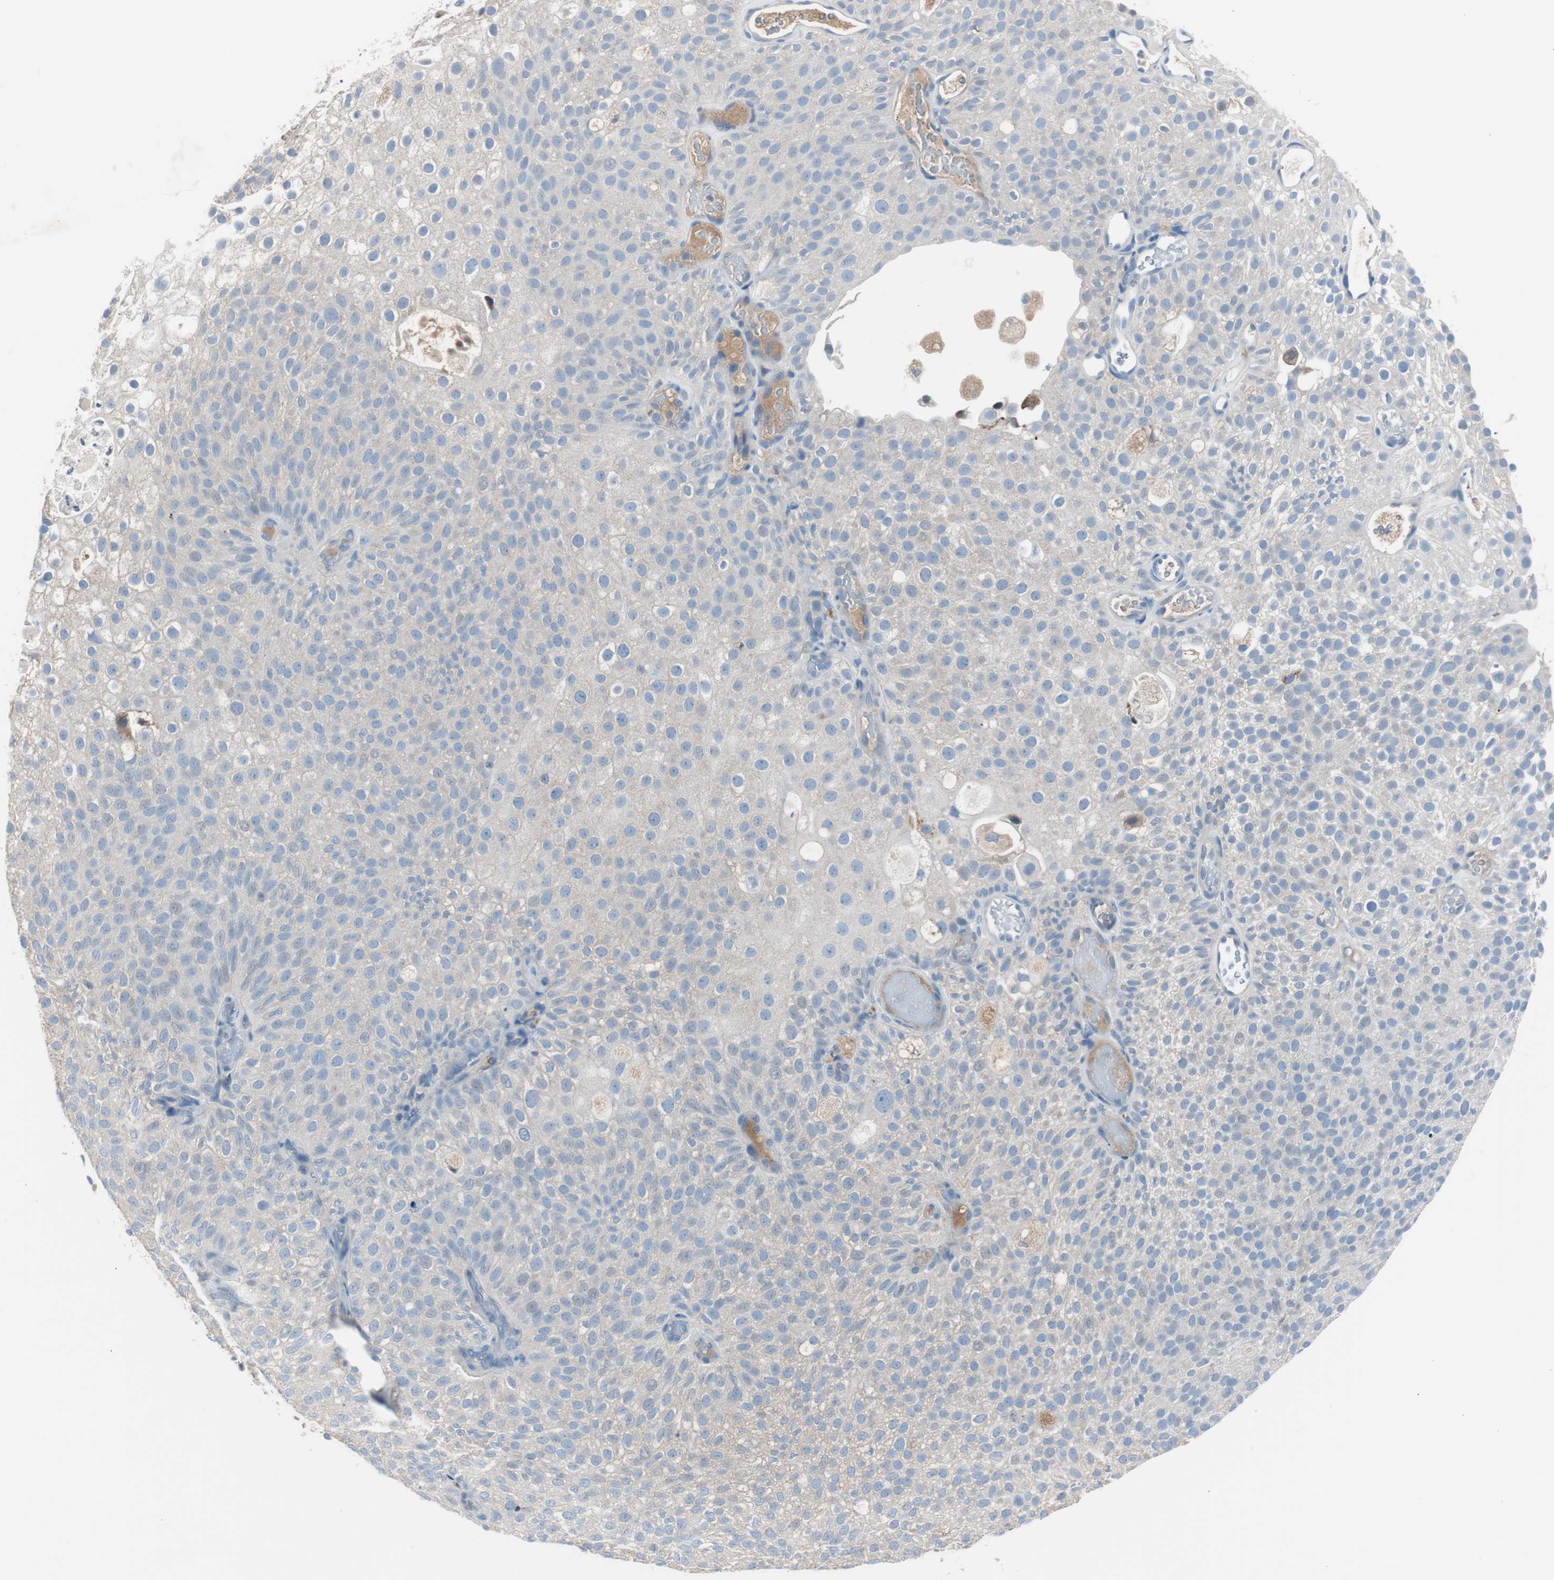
{"staining": {"intensity": "weak", "quantity": "<25%", "location": "cytoplasmic/membranous"}, "tissue": "urothelial cancer", "cell_type": "Tumor cells", "image_type": "cancer", "snomed": [{"axis": "morphology", "description": "Urothelial carcinoma, Low grade"}, {"axis": "topography", "description": "Urinary bladder"}], "caption": "Photomicrograph shows no protein positivity in tumor cells of urothelial carcinoma (low-grade) tissue.", "gene": "SERPINF1", "patient": {"sex": "male", "age": 78}}